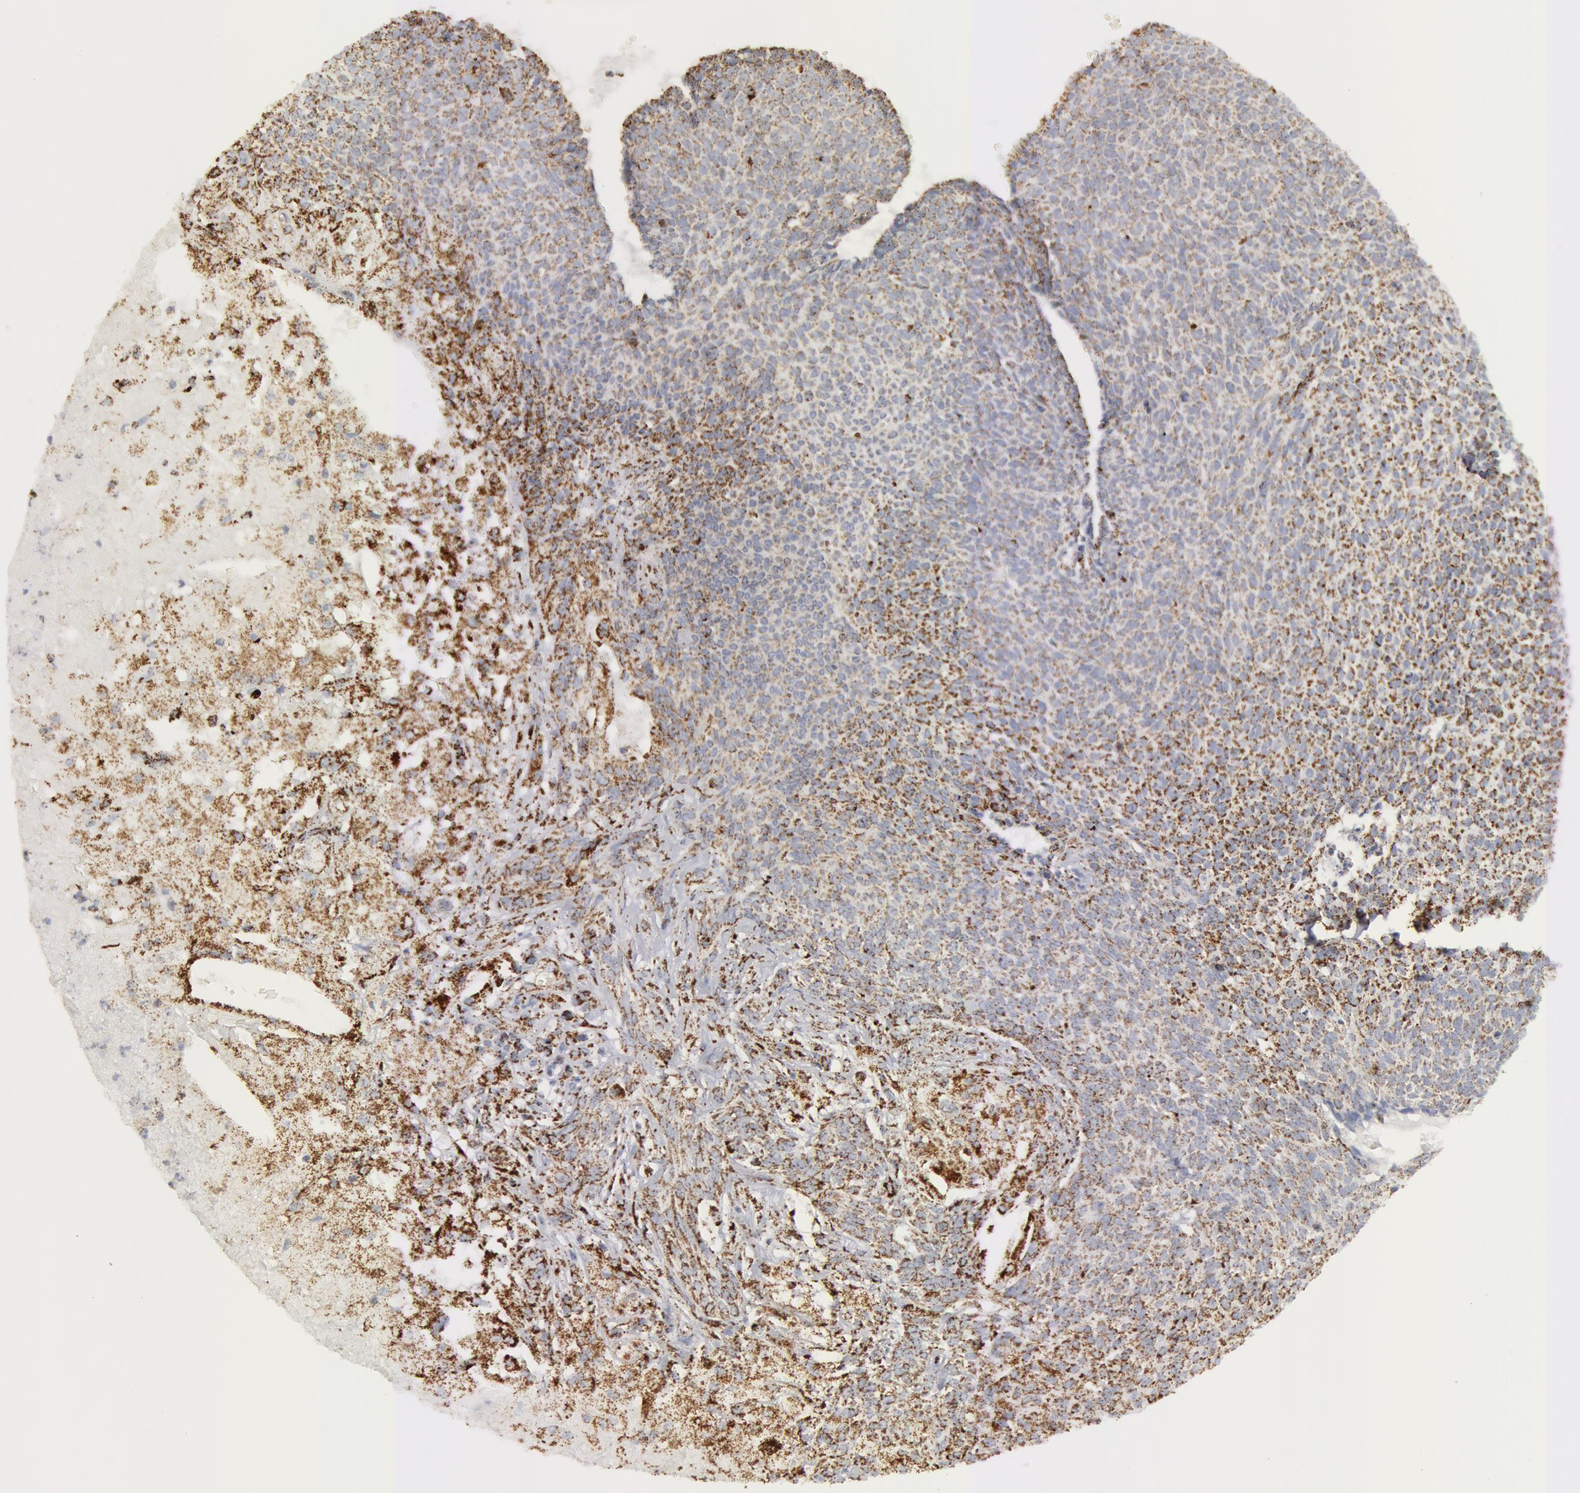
{"staining": {"intensity": "moderate", "quantity": "25%-75%", "location": "cytoplasmic/membranous"}, "tissue": "skin cancer", "cell_type": "Tumor cells", "image_type": "cancer", "snomed": [{"axis": "morphology", "description": "Basal cell carcinoma"}, {"axis": "topography", "description": "Skin"}], "caption": "A photomicrograph showing moderate cytoplasmic/membranous staining in approximately 25%-75% of tumor cells in skin cancer (basal cell carcinoma), as visualized by brown immunohistochemical staining.", "gene": "ATP5F1B", "patient": {"sex": "male", "age": 84}}